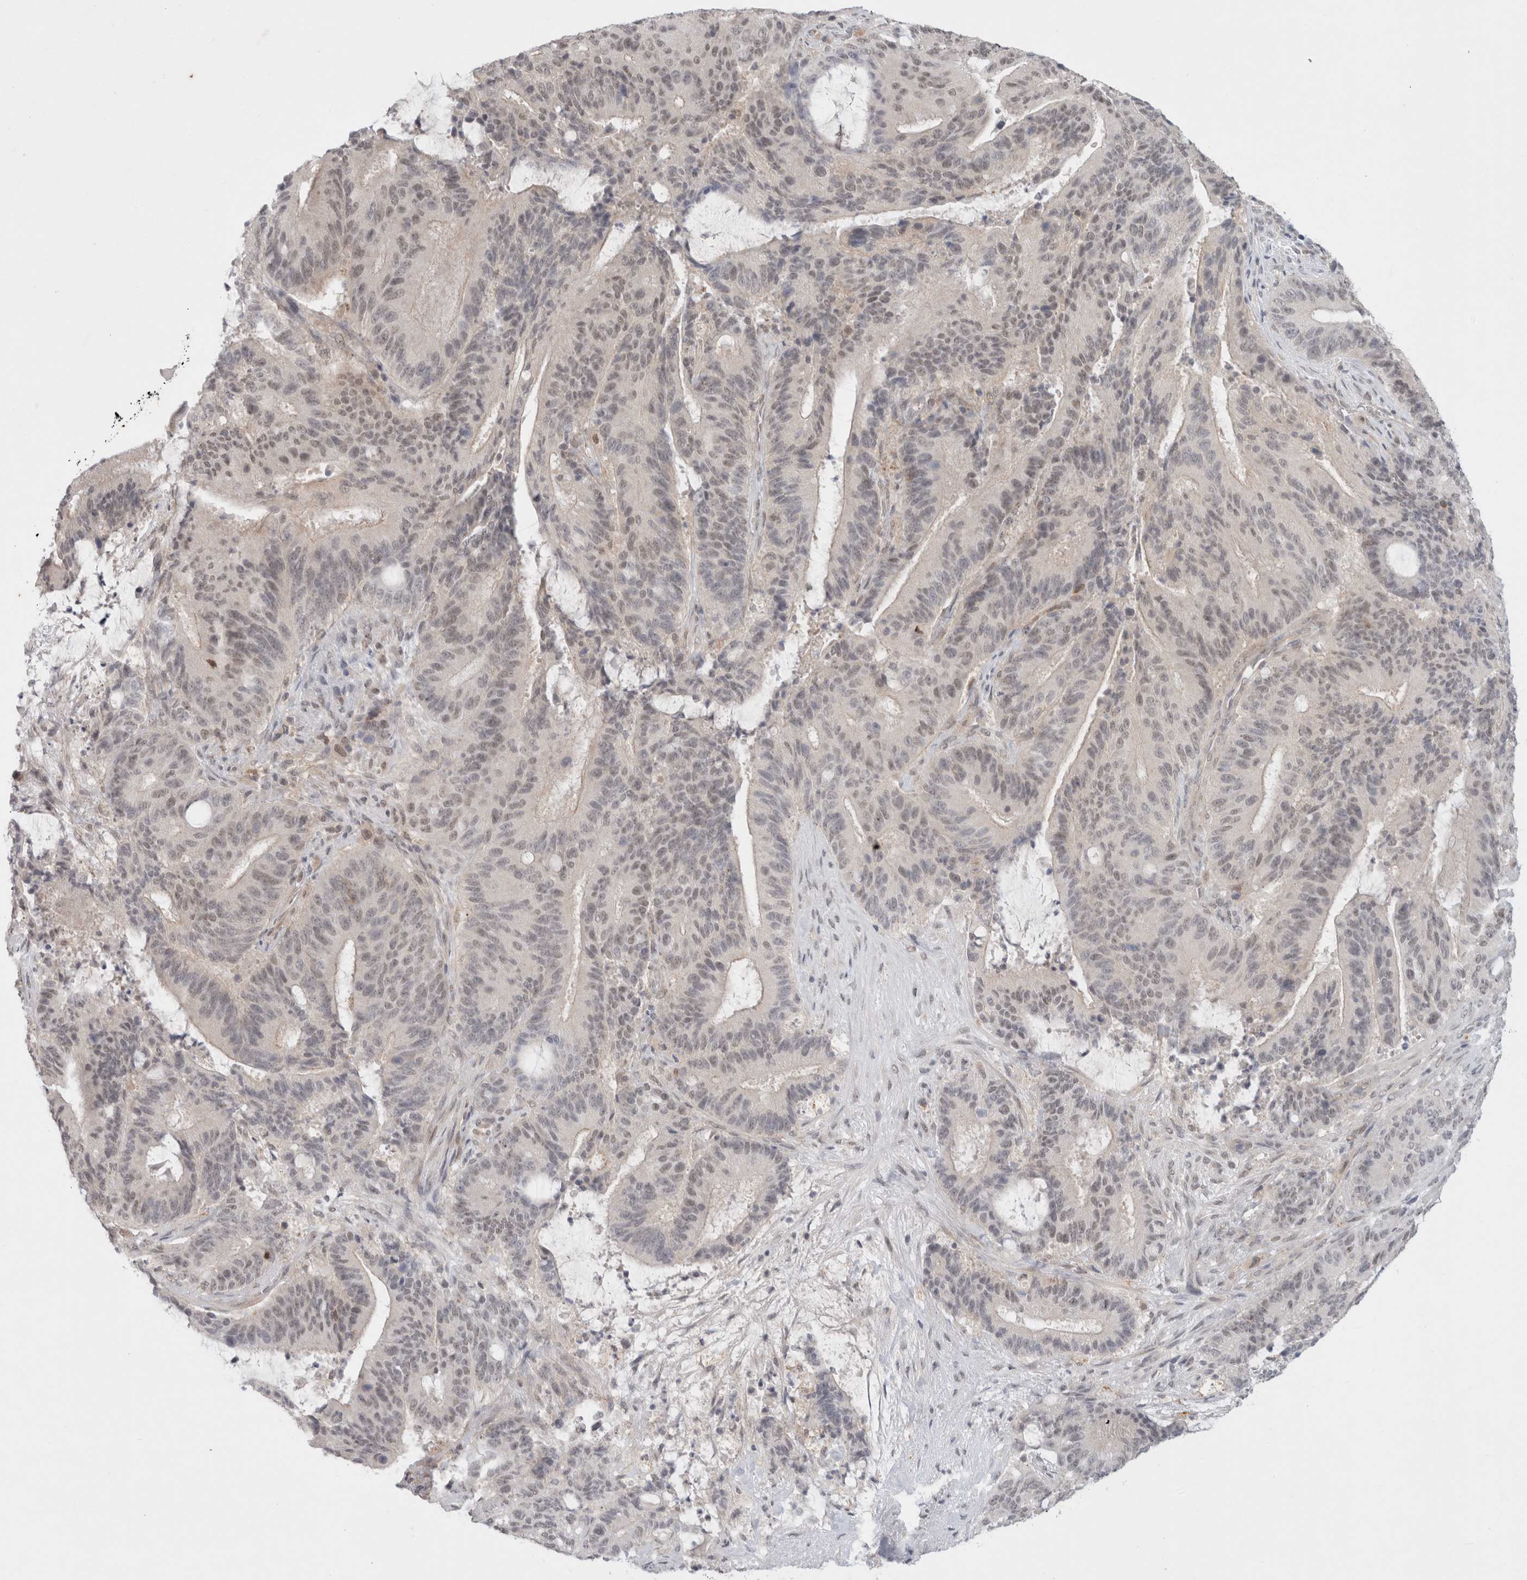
{"staining": {"intensity": "weak", "quantity": "25%-75%", "location": "nuclear"}, "tissue": "liver cancer", "cell_type": "Tumor cells", "image_type": "cancer", "snomed": [{"axis": "morphology", "description": "Normal tissue, NOS"}, {"axis": "morphology", "description": "Cholangiocarcinoma"}, {"axis": "topography", "description": "Liver"}, {"axis": "topography", "description": "Peripheral nerve tissue"}], "caption": "Immunohistochemistry (IHC) (DAB) staining of human liver cancer (cholangiocarcinoma) demonstrates weak nuclear protein positivity in about 25%-75% of tumor cells.", "gene": "FBXO42", "patient": {"sex": "female", "age": 73}}